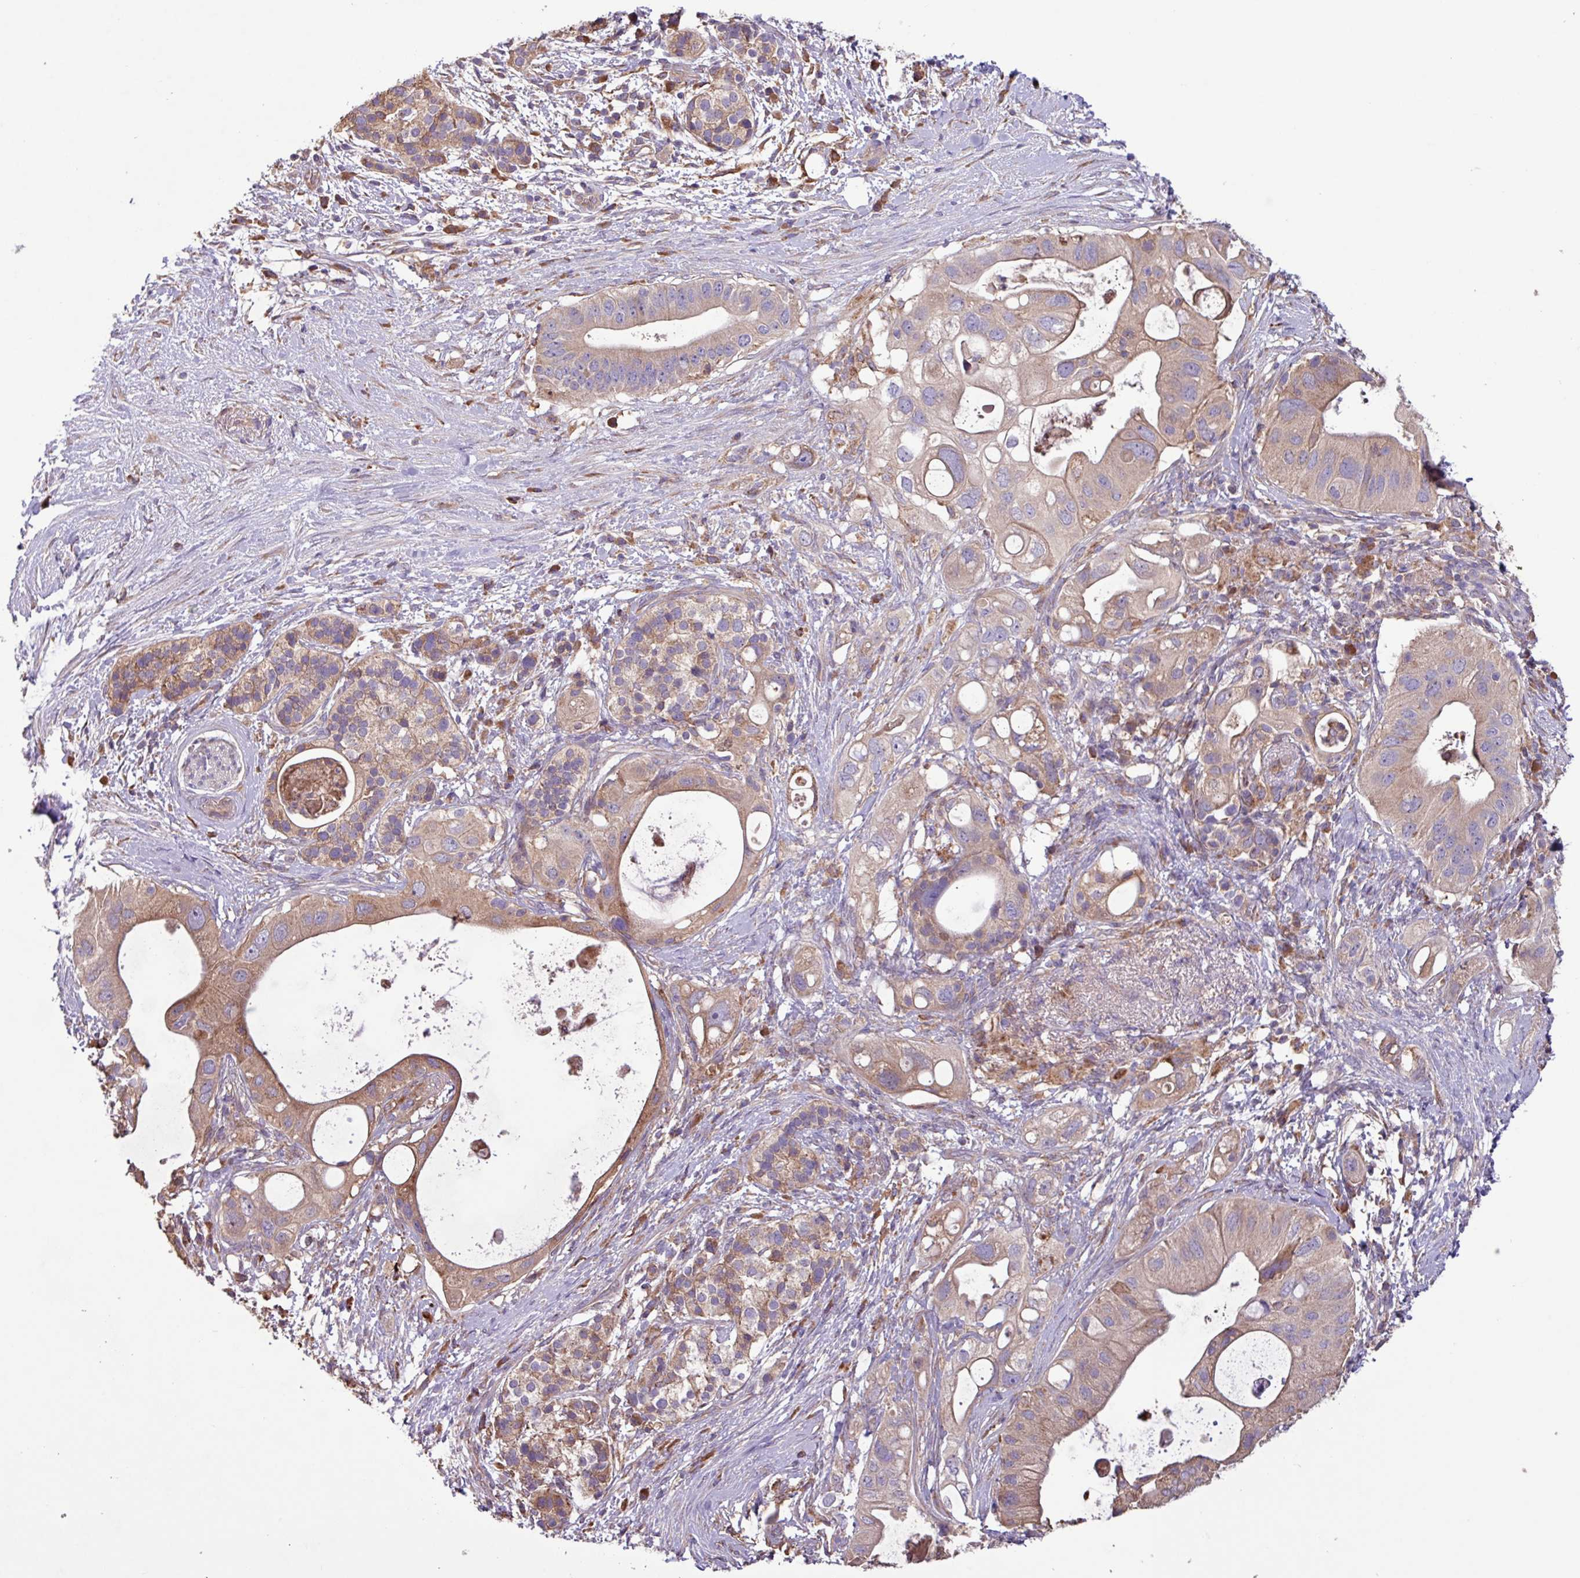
{"staining": {"intensity": "moderate", "quantity": ">75%", "location": "cytoplasmic/membranous"}, "tissue": "pancreatic cancer", "cell_type": "Tumor cells", "image_type": "cancer", "snomed": [{"axis": "morphology", "description": "Adenocarcinoma, NOS"}, {"axis": "topography", "description": "Pancreas"}], "caption": "This micrograph reveals IHC staining of human pancreatic cancer, with medium moderate cytoplasmic/membranous positivity in approximately >75% of tumor cells.", "gene": "PTPRQ", "patient": {"sex": "female", "age": 72}}